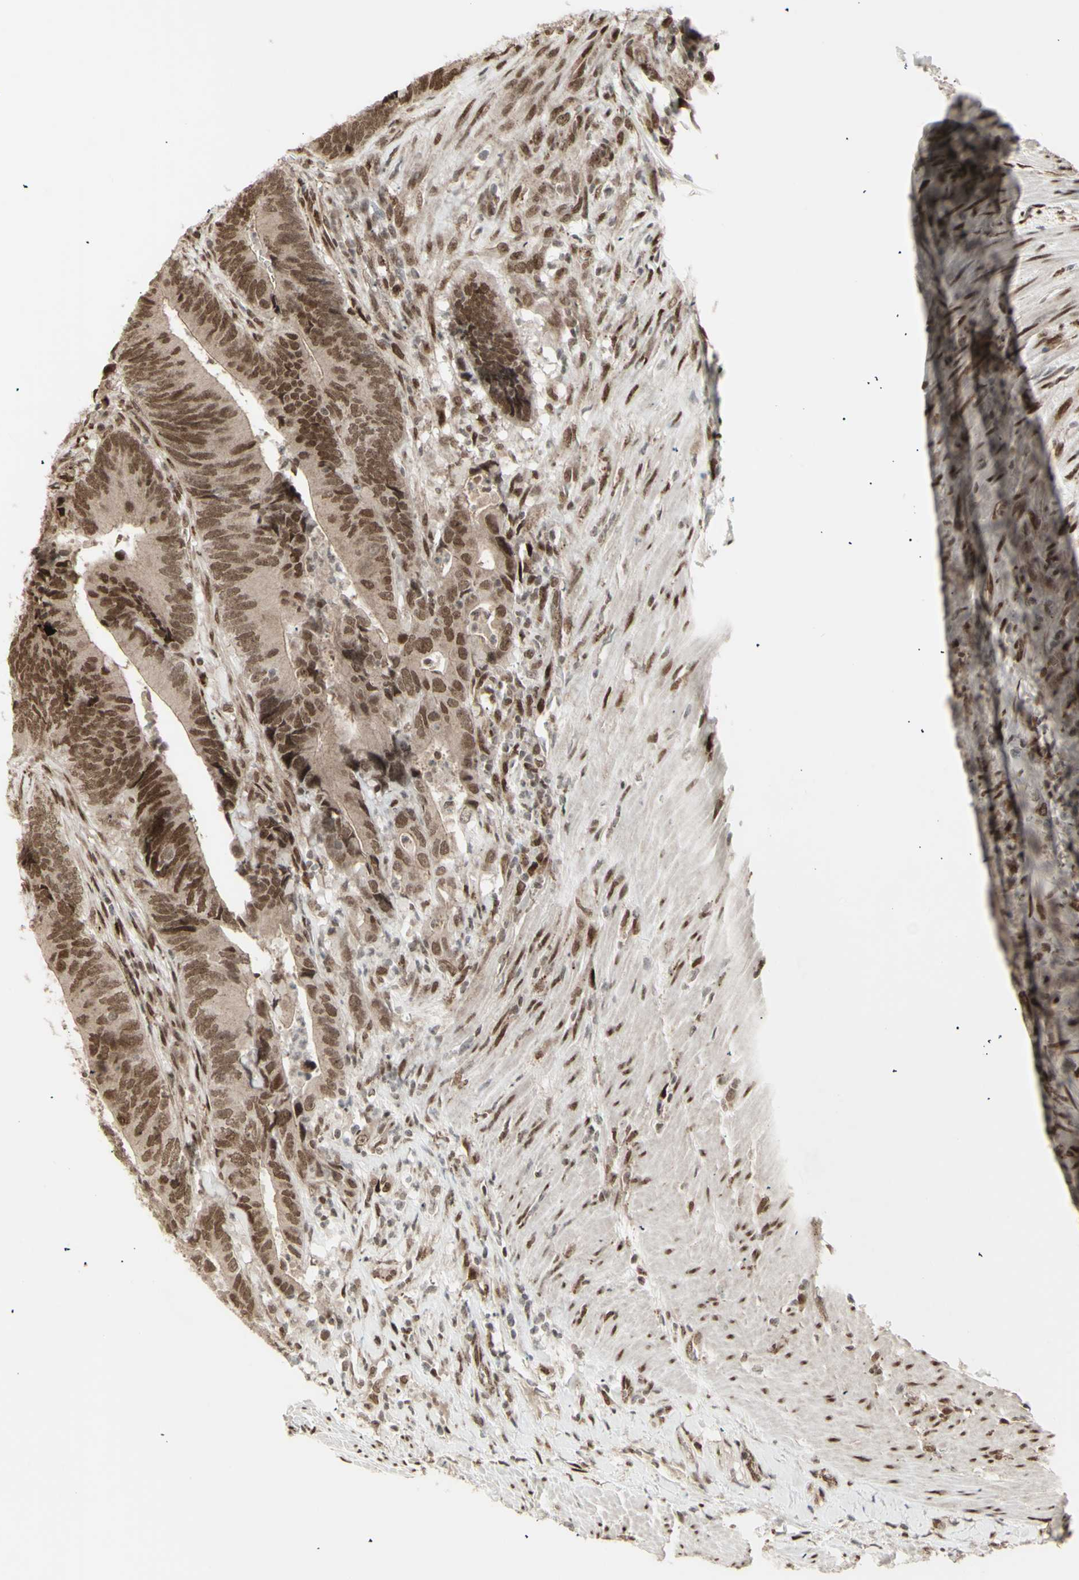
{"staining": {"intensity": "moderate", "quantity": ">75%", "location": "cytoplasmic/membranous,nuclear"}, "tissue": "colorectal cancer", "cell_type": "Tumor cells", "image_type": "cancer", "snomed": [{"axis": "morphology", "description": "Normal tissue, NOS"}, {"axis": "morphology", "description": "Adenocarcinoma, NOS"}, {"axis": "topography", "description": "Colon"}], "caption": "This photomicrograph shows immunohistochemistry (IHC) staining of colorectal adenocarcinoma, with medium moderate cytoplasmic/membranous and nuclear positivity in approximately >75% of tumor cells.", "gene": "CBX1", "patient": {"sex": "male", "age": 56}}